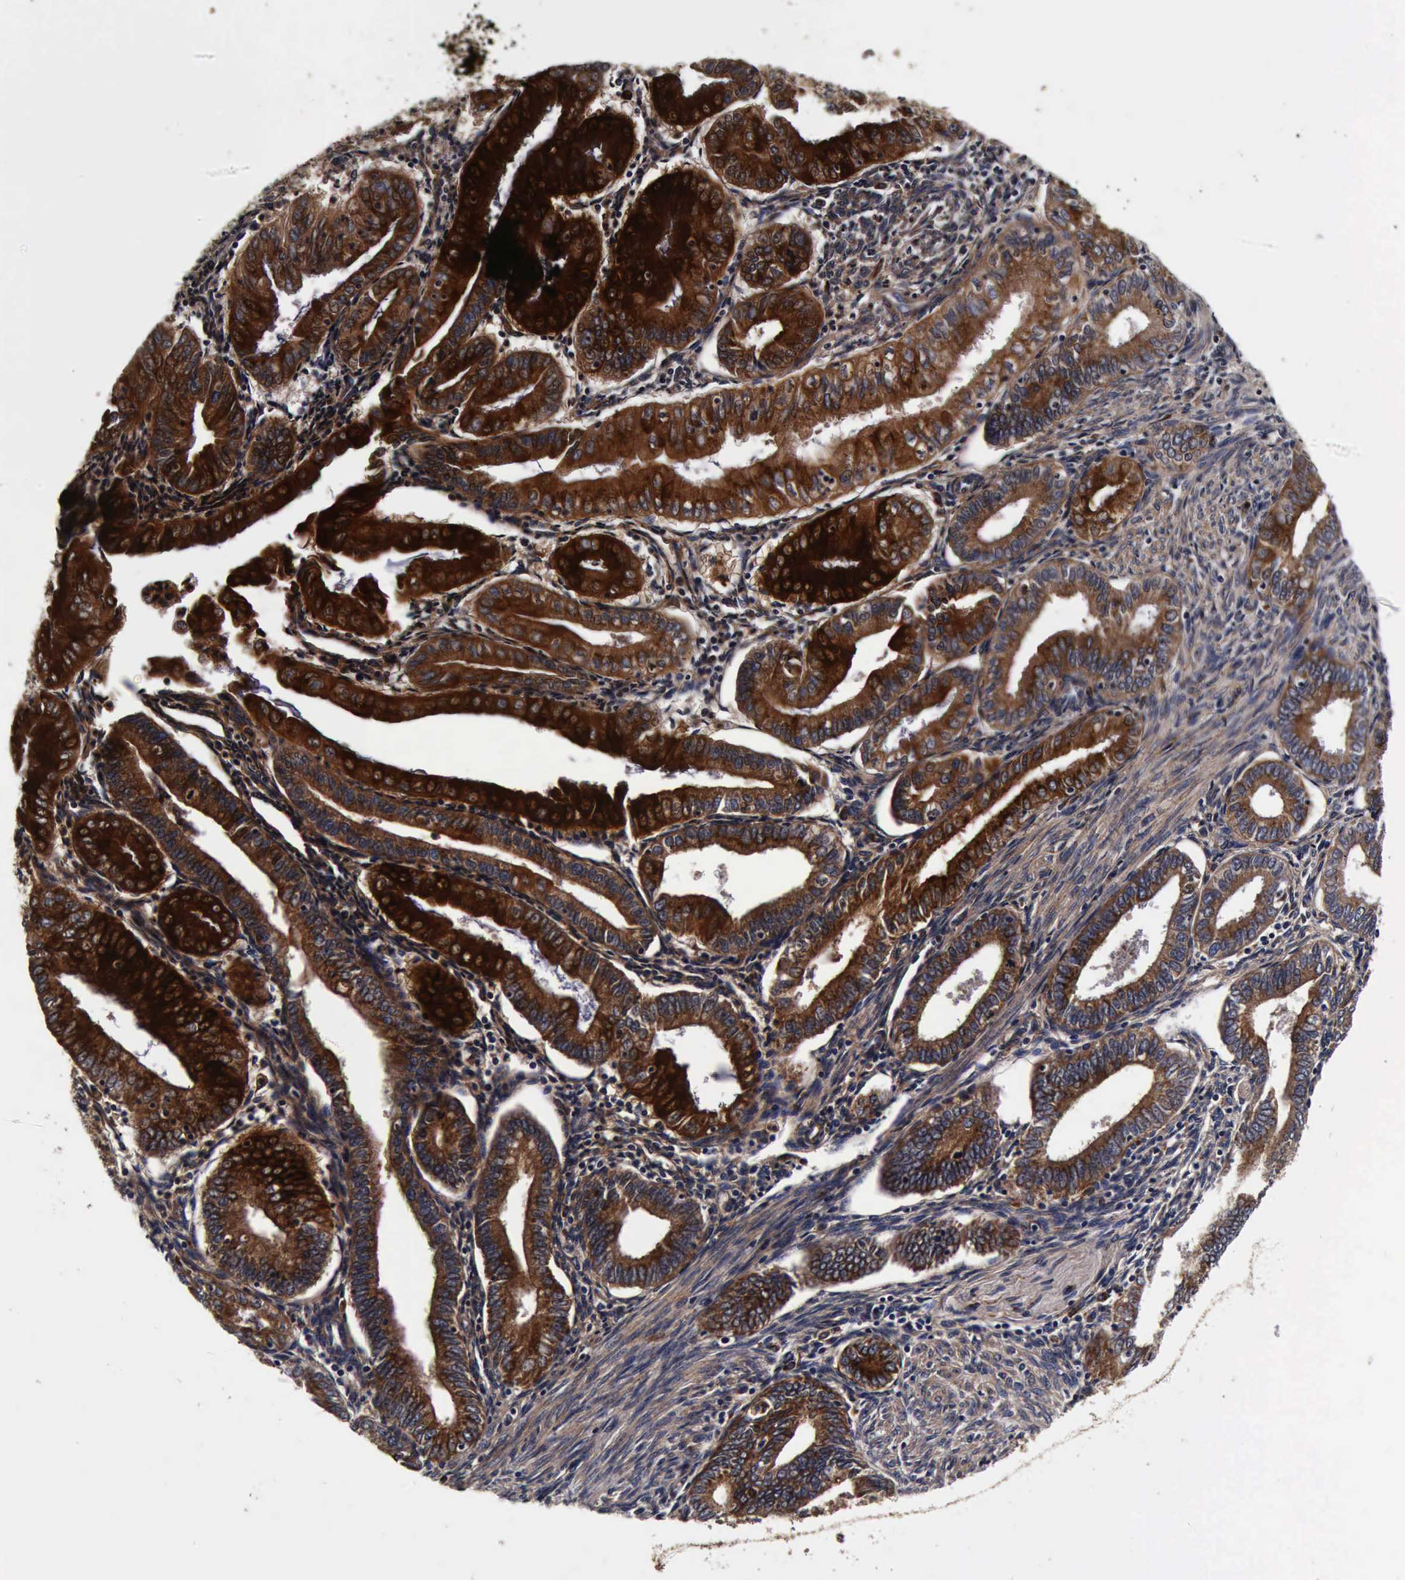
{"staining": {"intensity": "strong", "quantity": ">75%", "location": "cytoplasmic/membranous"}, "tissue": "endometrial cancer", "cell_type": "Tumor cells", "image_type": "cancer", "snomed": [{"axis": "morphology", "description": "Adenocarcinoma, NOS"}, {"axis": "topography", "description": "Endometrium"}], "caption": "Adenocarcinoma (endometrial) stained with immunohistochemistry (IHC) exhibits strong cytoplasmic/membranous expression in about >75% of tumor cells.", "gene": "CST3", "patient": {"sex": "female", "age": 55}}